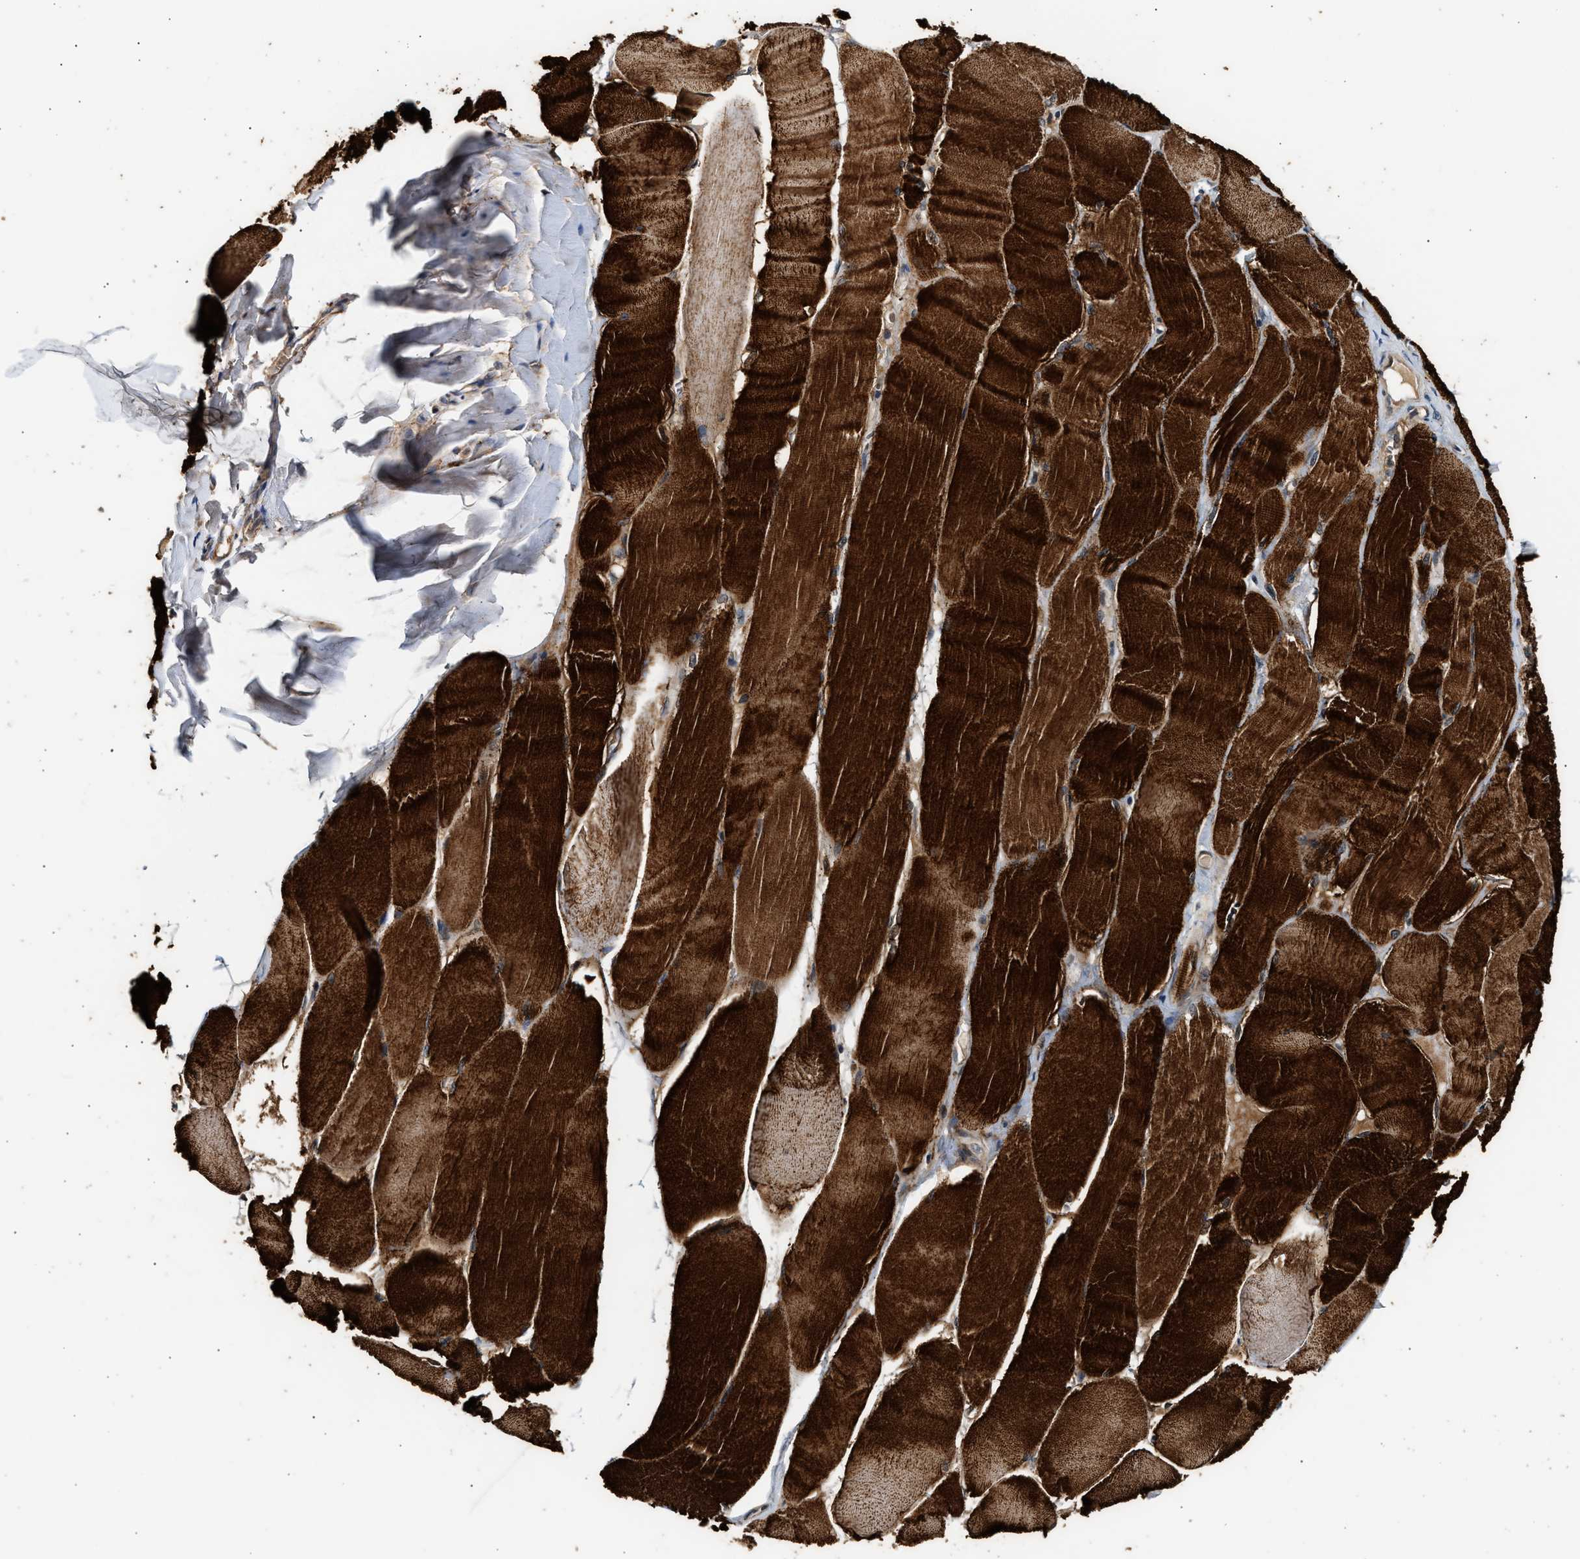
{"staining": {"intensity": "strong", "quantity": ">75%", "location": "cytoplasmic/membranous"}, "tissue": "skeletal muscle", "cell_type": "Myocytes", "image_type": "normal", "snomed": [{"axis": "morphology", "description": "Normal tissue, NOS"}, {"axis": "morphology", "description": "Squamous cell carcinoma, NOS"}, {"axis": "topography", "description": "Skeletal muscle"}], "caption": "Immunohistochemical staining of normal skeletal muscle shows strong cytoplasmic/membranous protein expression in about >75% of myocytes. (DAB (3,3'-diaminobenzidine) IHC, brown staining for protein, blue staining for nuclei).", "gene": "PLD3", "patient": {"sex": "male", "age": 51}}